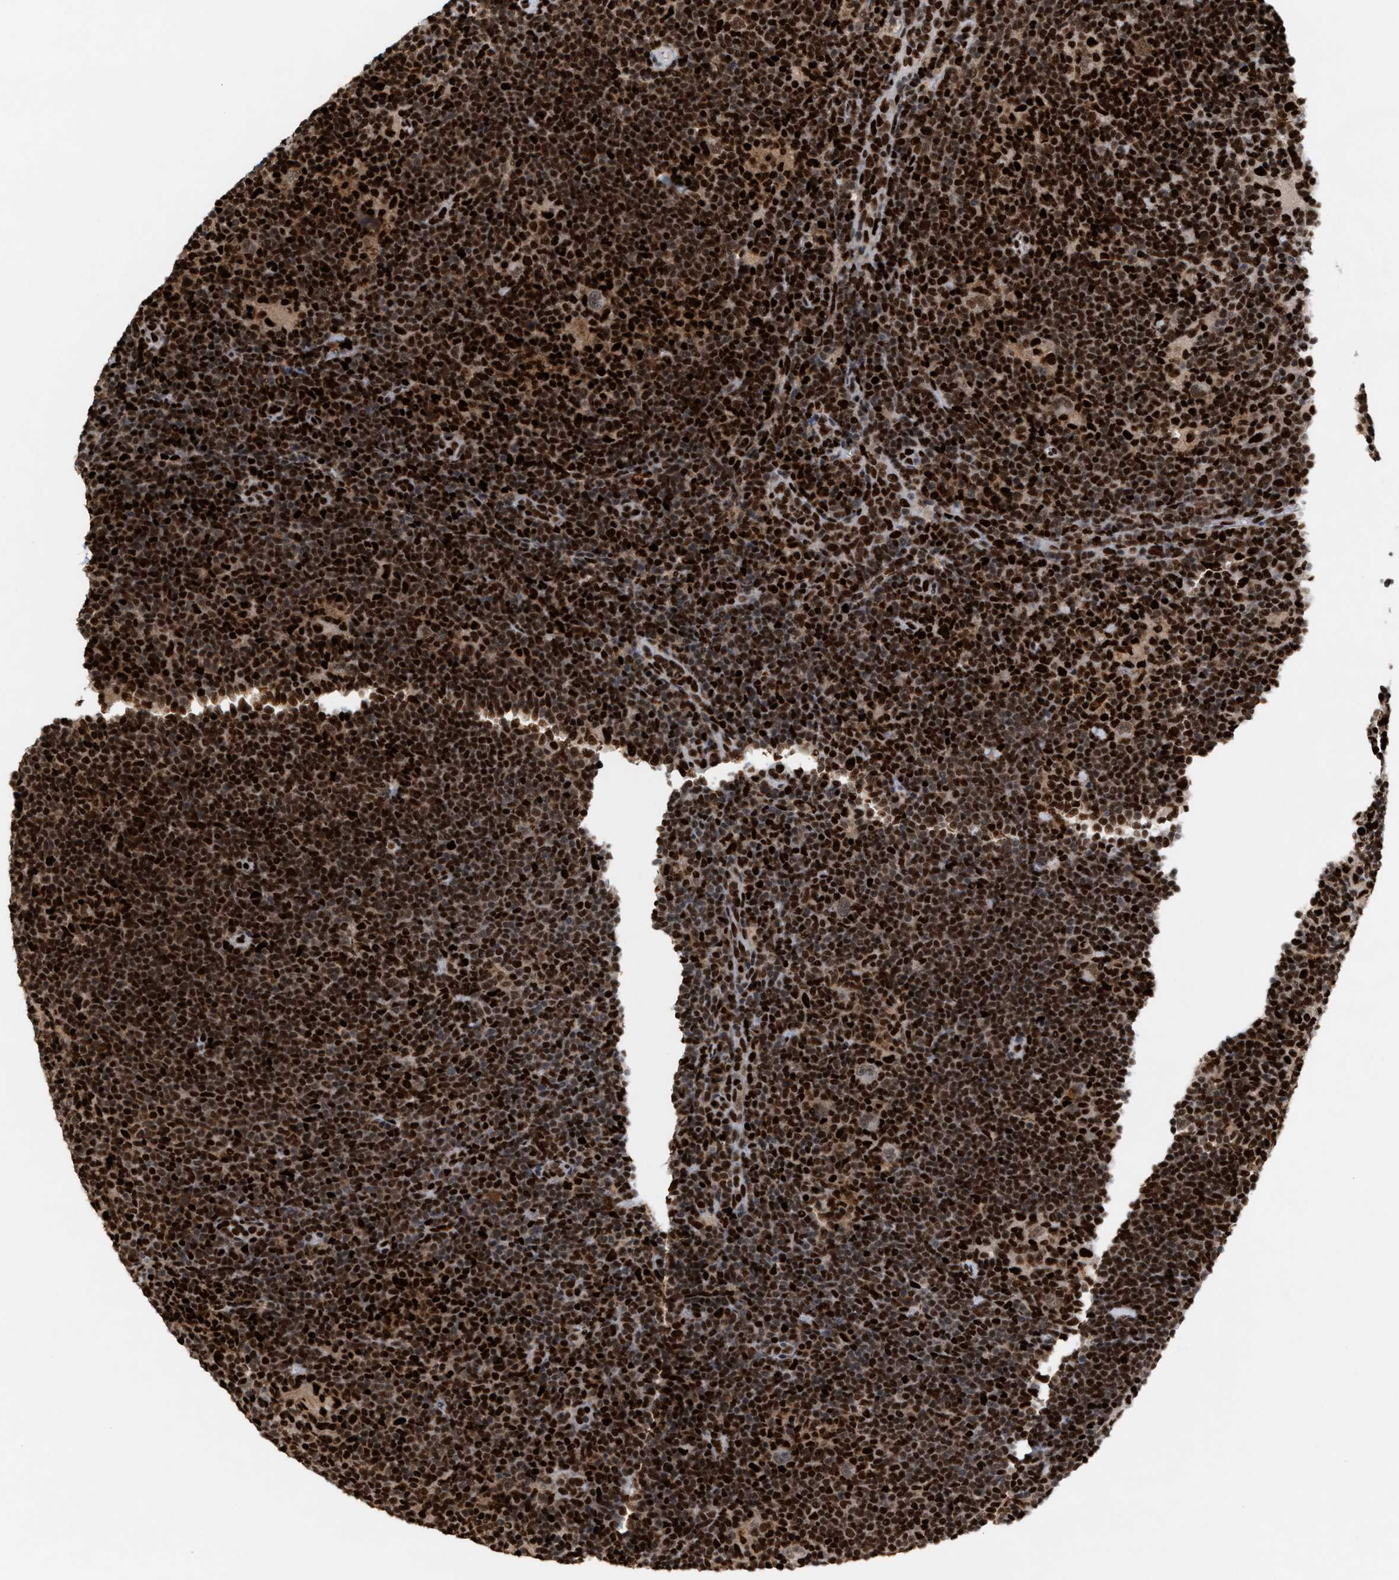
{"staining": {"intensity": "weak", "quantity": ">75%", "location": "nuclear"}, "tissue": "lymphoma", "cell_type": "Tumor cells", "image_type": "cancer", "snomed": [{"axis": "morphology", "description": "Hodgkin's disease, NOS"}, {"axis": "topography", "description": "Lymph node"}], "caption": "Hodgkin's disease stained with a brown dye shows weak nuclear positive positivity in about >75% of tumor cells.", "gene": "RNASEK-C17orf49", "patient": {"sex": "female", "age": 57}}